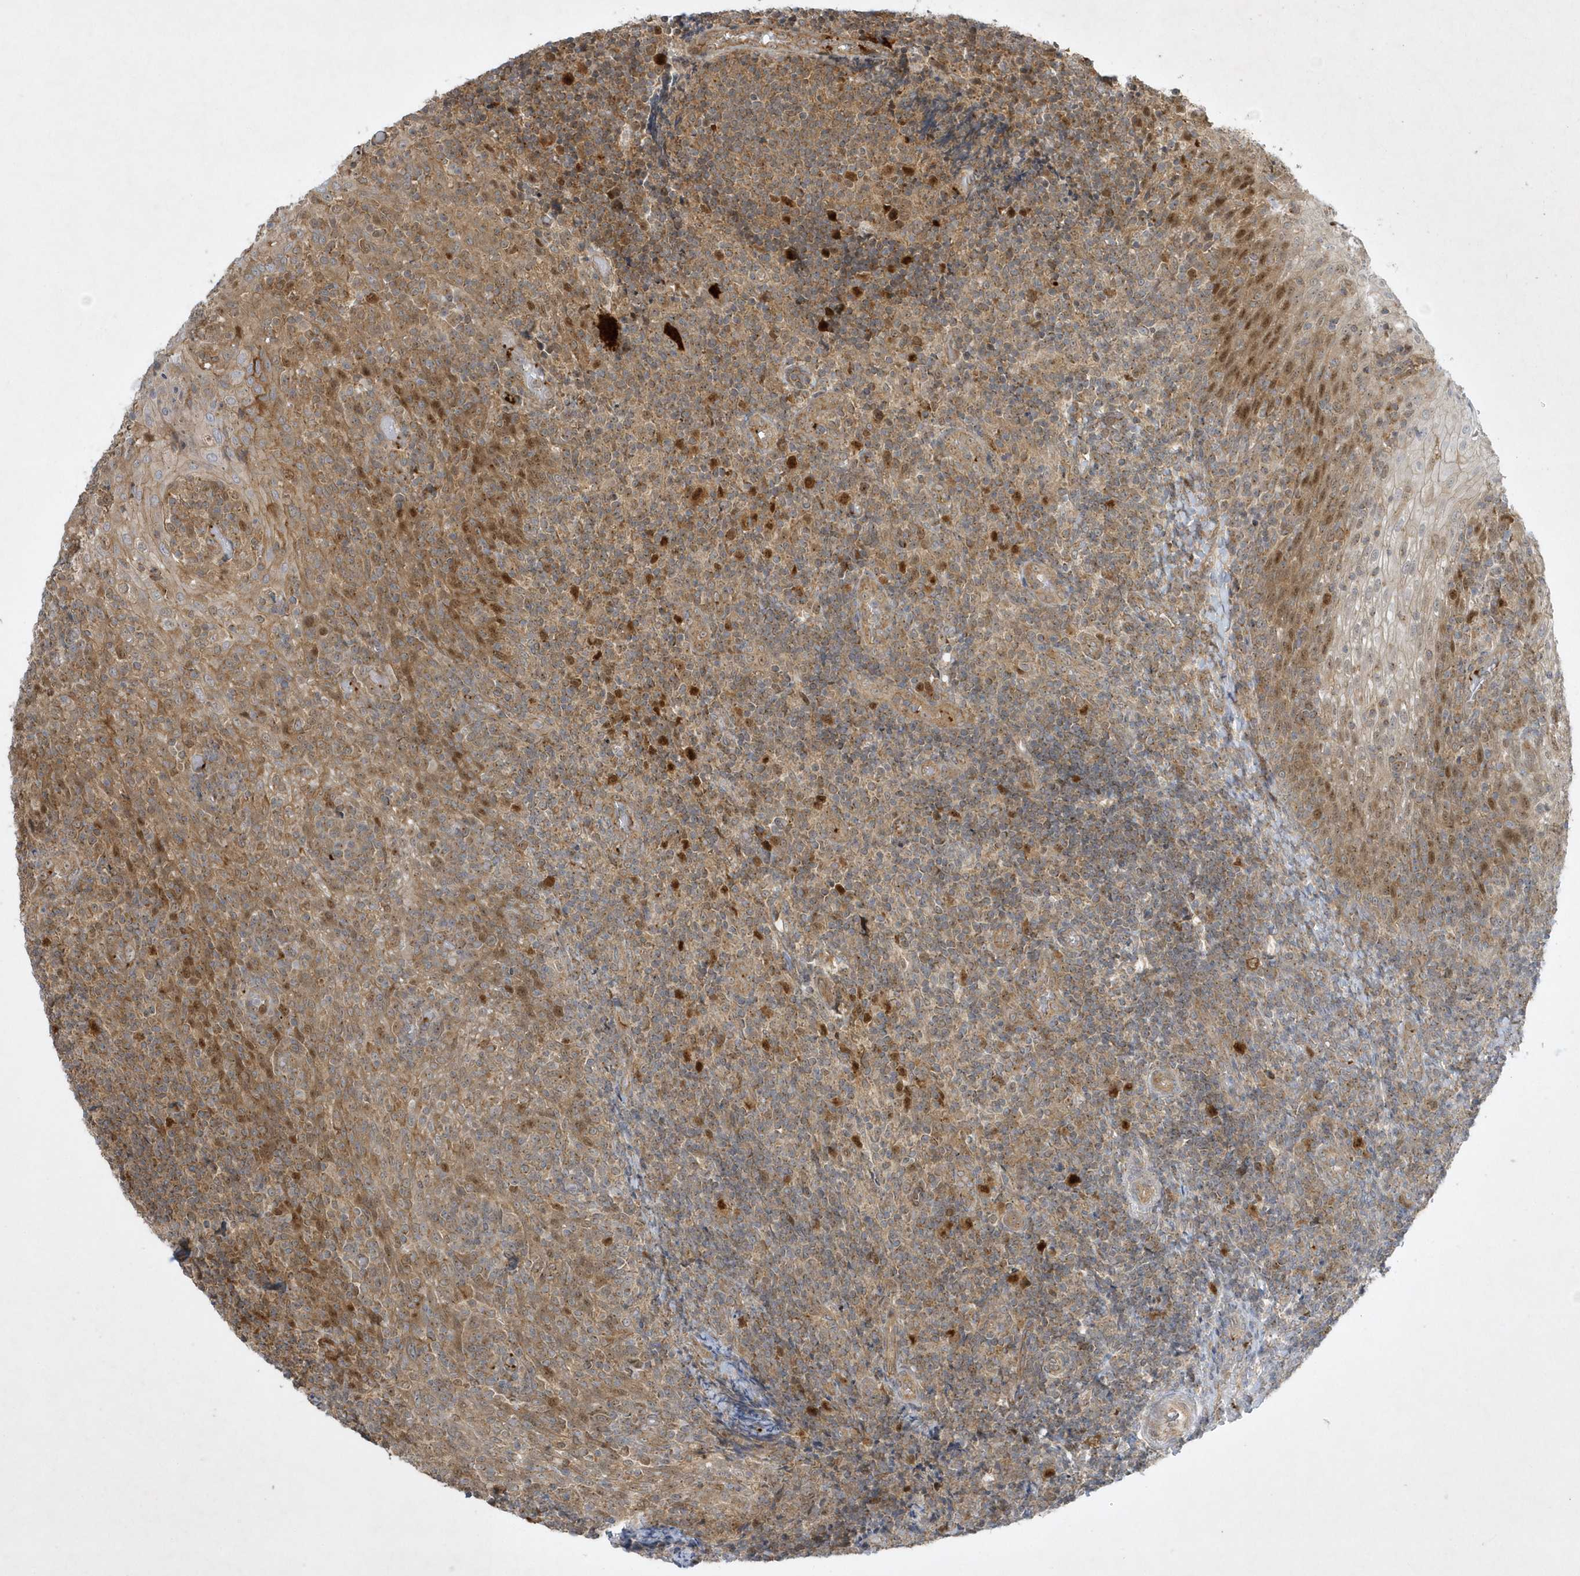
{"staining": {"intensity": "moderate", "quantity": ">75%", "location": "cytoplasmic/membranous,nuclear"}, "tissue": "tonsil", "cell_type": "Germinal center cells", "image_type": "normal", "snomed": [{"axis": "morphology", "description": "Normal tissue, NOS"}, {"axis": "topography", "description": "Tonsil"}], "caption": "Germinal center cells reveal medium levels of moderate cytoplasmic/membranous,nuclear expression in about >75% of cells in benign tonsil.", "gene": "NAF1", "patient": {"sex": "female", "age": 19}}